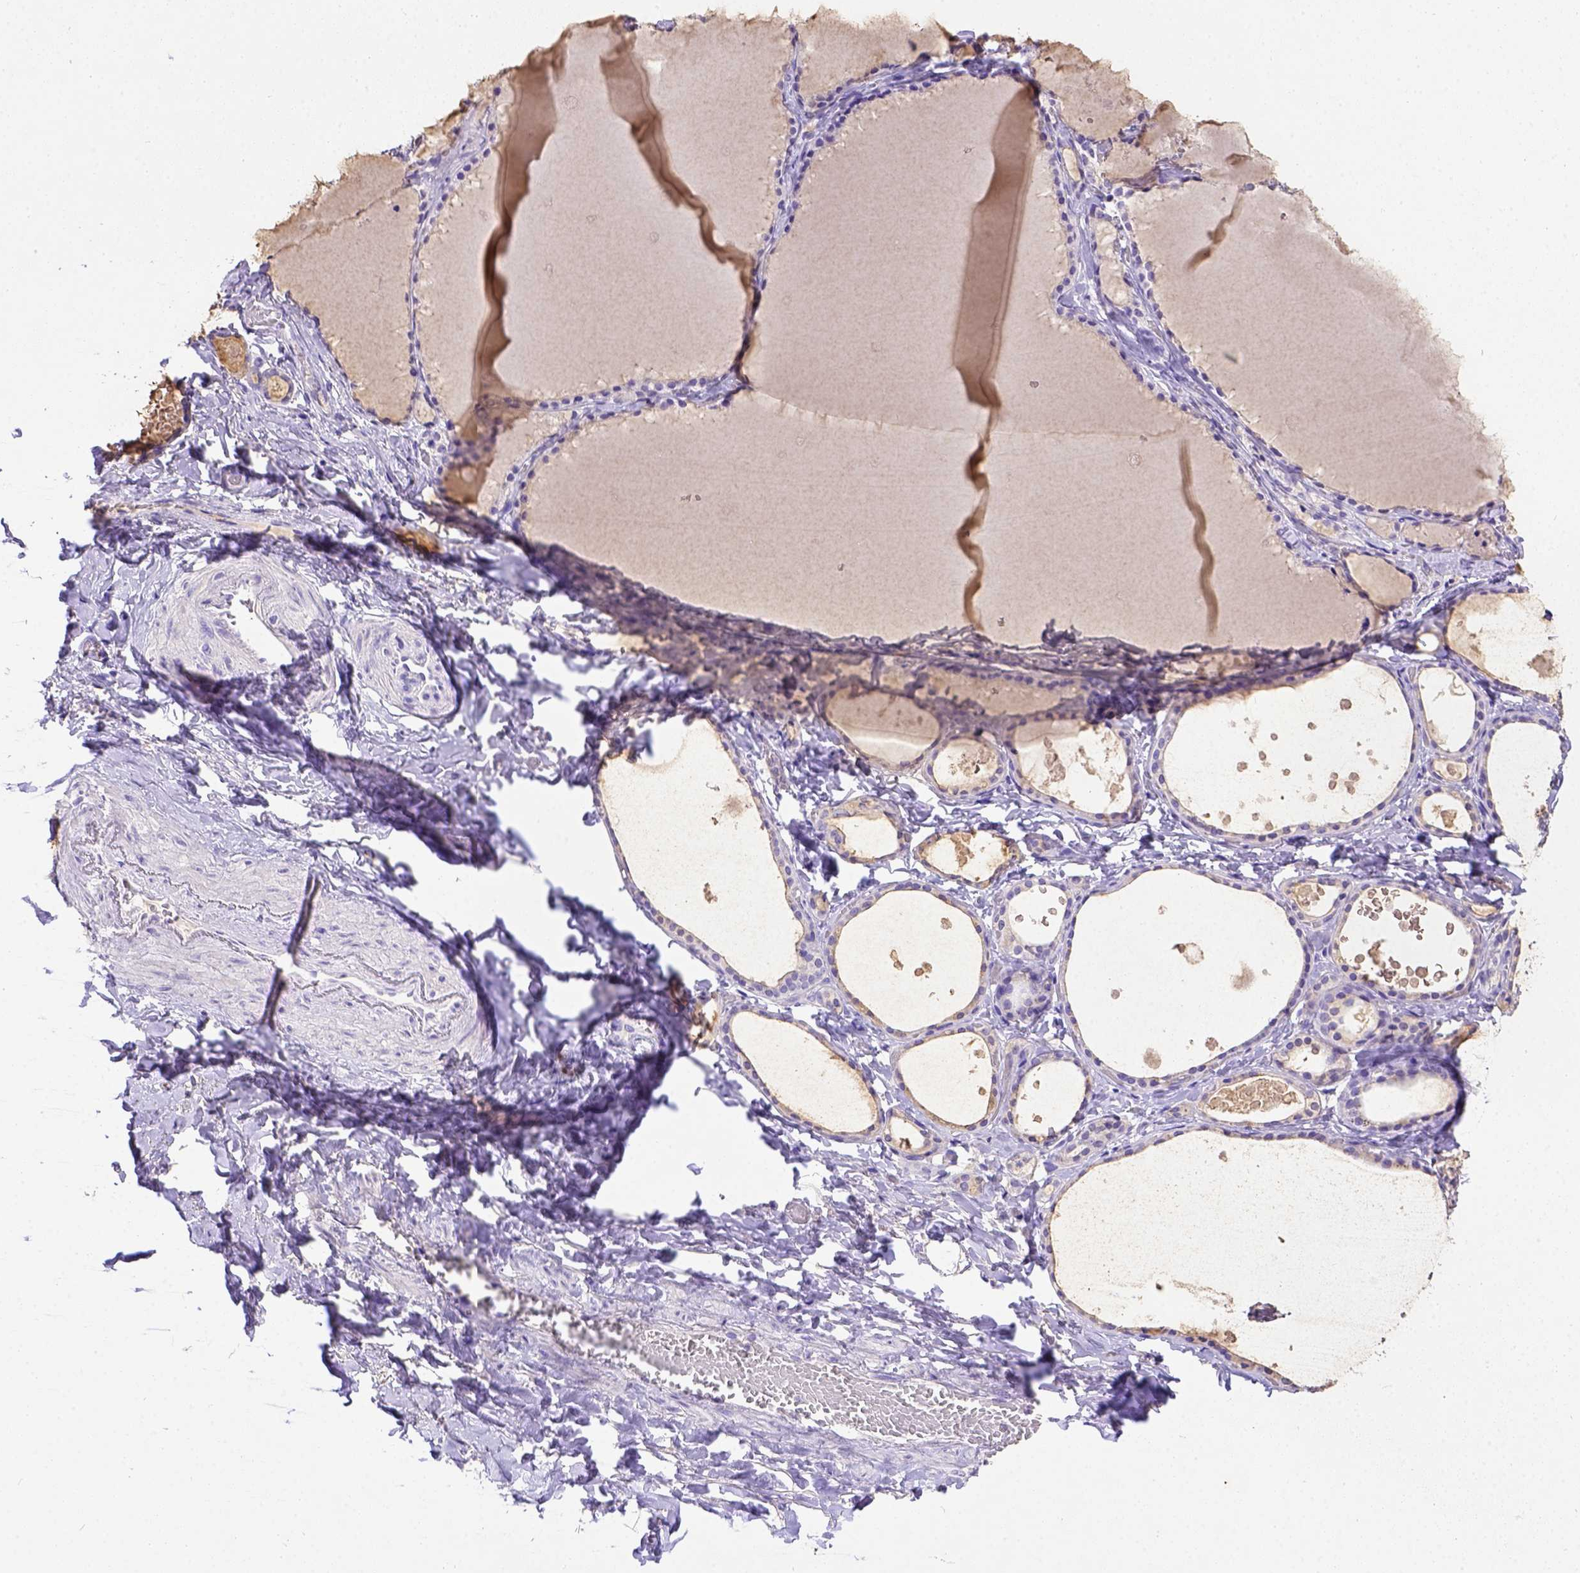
{"staining": {"intensity": "negative", "quantity": "none", "location": "none"}, "tissue": "thyroid gland", "cell_type": "Glandular cells", "image_type": "normal", "snomed": [{"axis": "morphology", "description": "Normal tissue, NOS"}, {"axis": "topography", "description": "Thyroid gland"}], "caption": "Immunohistochemical staining of unremarkable thyroid gland reveals no significant positivity in glandular cells. (Brightfield microscopy of DAB (3,3'-diaminobenzidine) immunohistochemistry at high magnification).", "gene": "B3GAT1", "patient": {"sex": "female", "age": 56}}